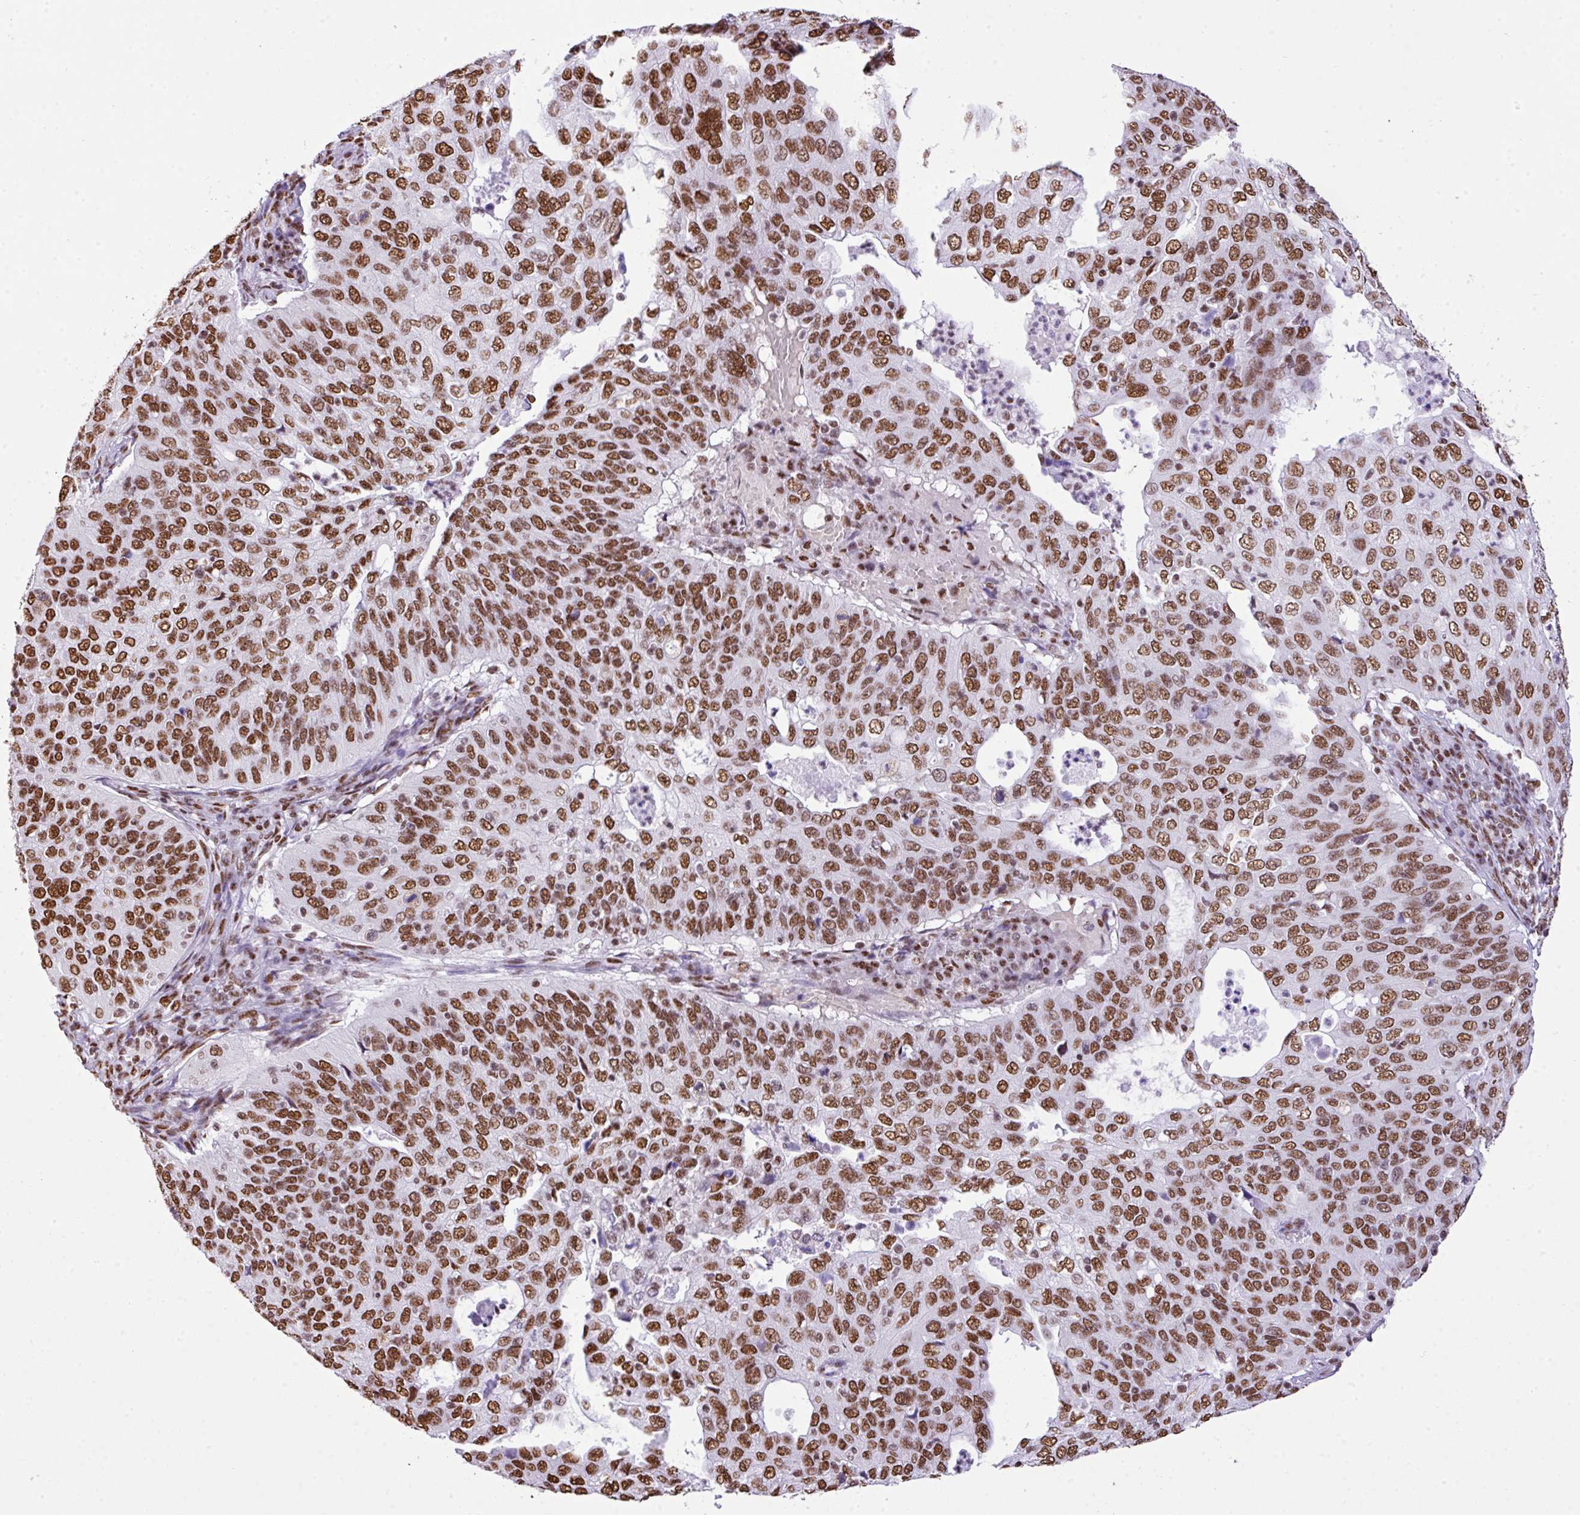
{"staining": {"intensity": "moderate", "quantity": ">75%", "location": "nuclear"}, "tissue": "cervical cancer", "cell_type": "Tumor cells", "image_type": "cancer", "snomed": [{"axis": "morphology", "description": "Squamous cell carcinoma, NOS"}, {"axis": "topography", "description": "Cervix"}], "caption": "Protein expression analysis of human squamous cell carcinoma (cervical) reveals moderate nuclear staining in about >75% of tumor cells.", "gene": "RARG", "patient": {"sex": "female", "age": 36}}